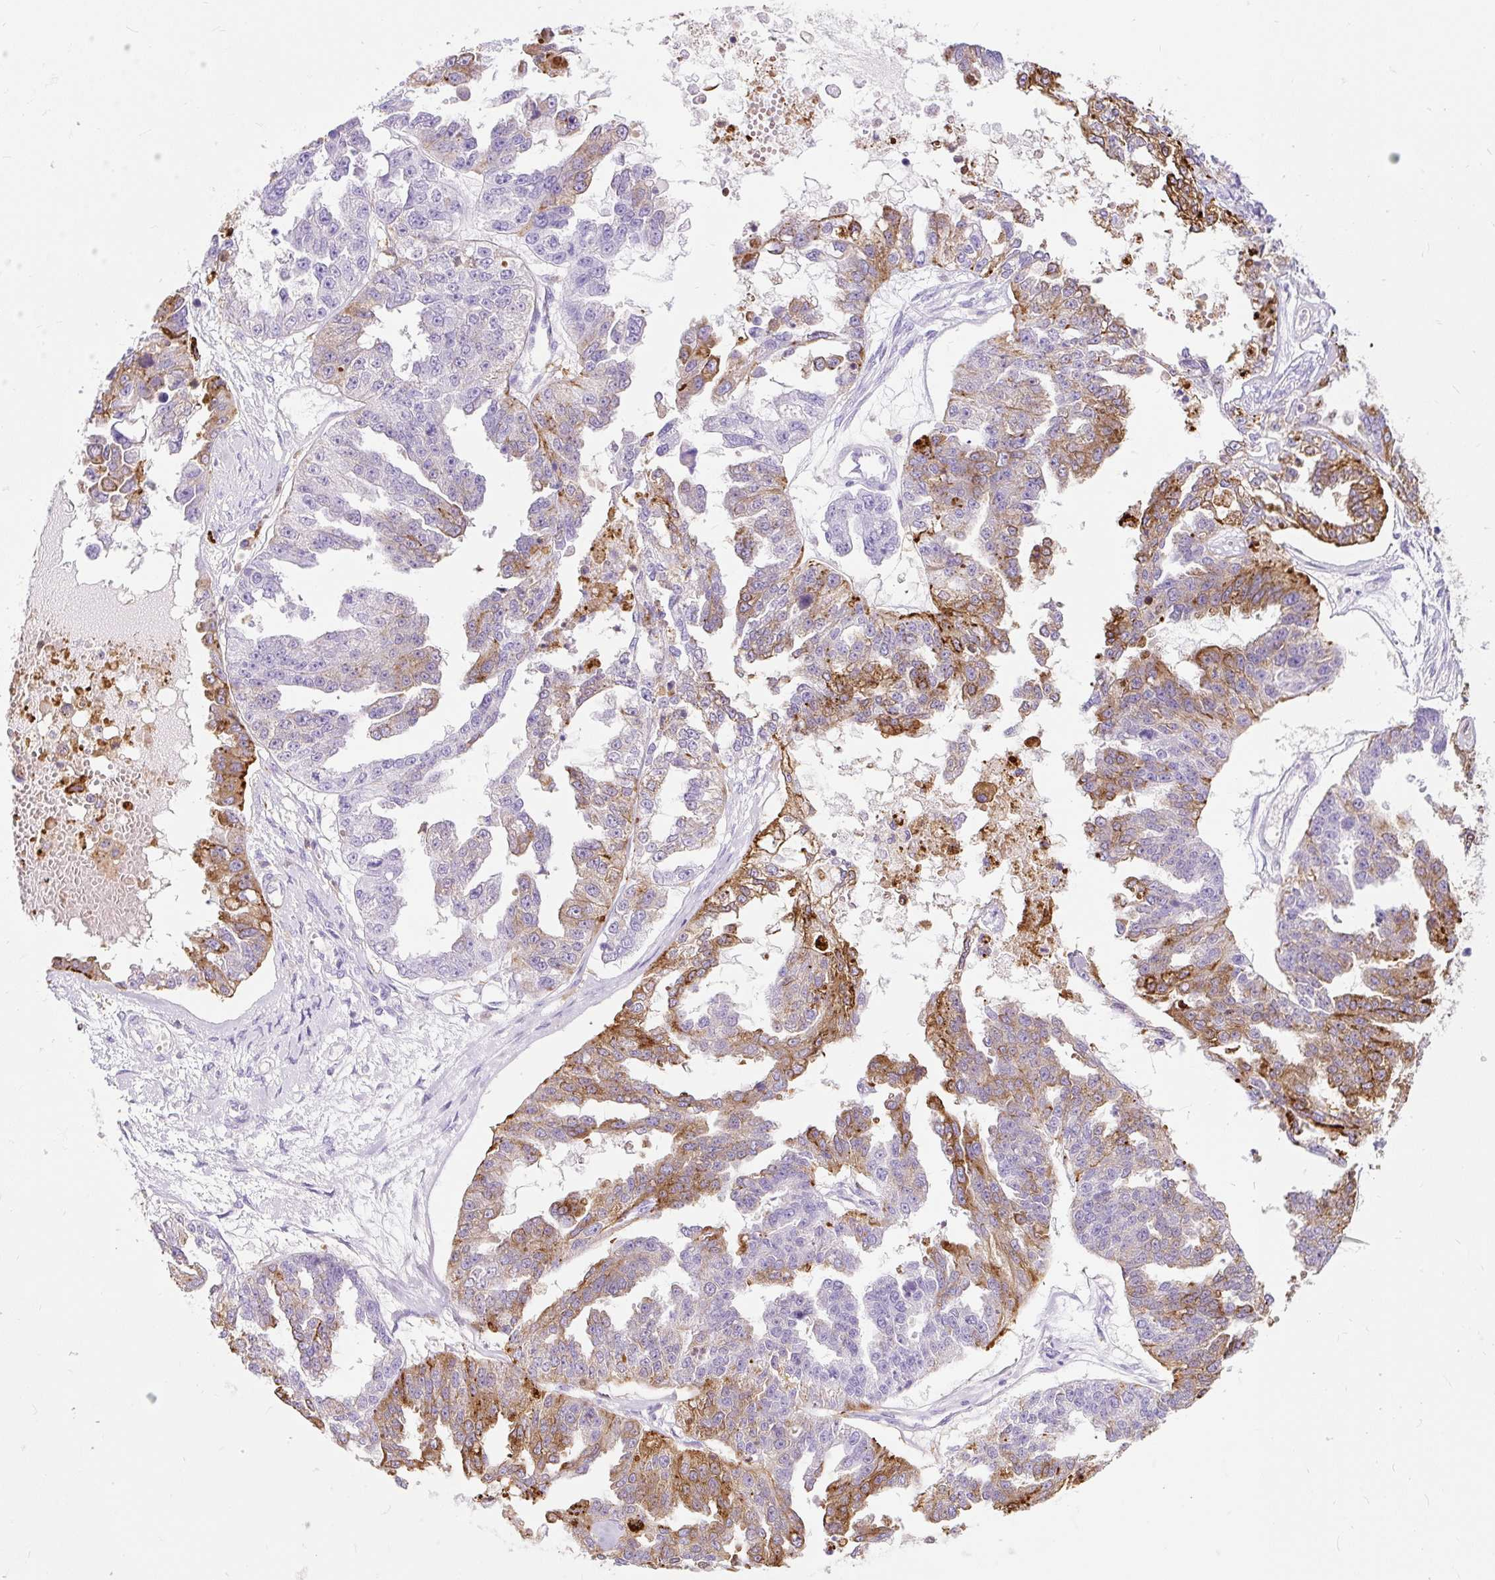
{"staining": {"intensity": "moderate", "quantity": "25%-75%", "location": "cytoplasmic/membranous"}, "tissue": "ovarian cancer", "cell_type": "Tumor cells", "image_type": "cancer", "snomed": [{"axis": "morphology", "description": "Cystadenocarcinoma, serous, NOS"}, {"axis": "topography", "description": "Ovary"}], "caption": "Immunohistochemical staining of ovarian serous cystadenocarcinoma shows moderate cytoplasmic/membranous protein expression in approximately 25%-75% of tumor cells.", "gene": "HLA-DRA", "patient": {"sex": "female", "age": 58}}